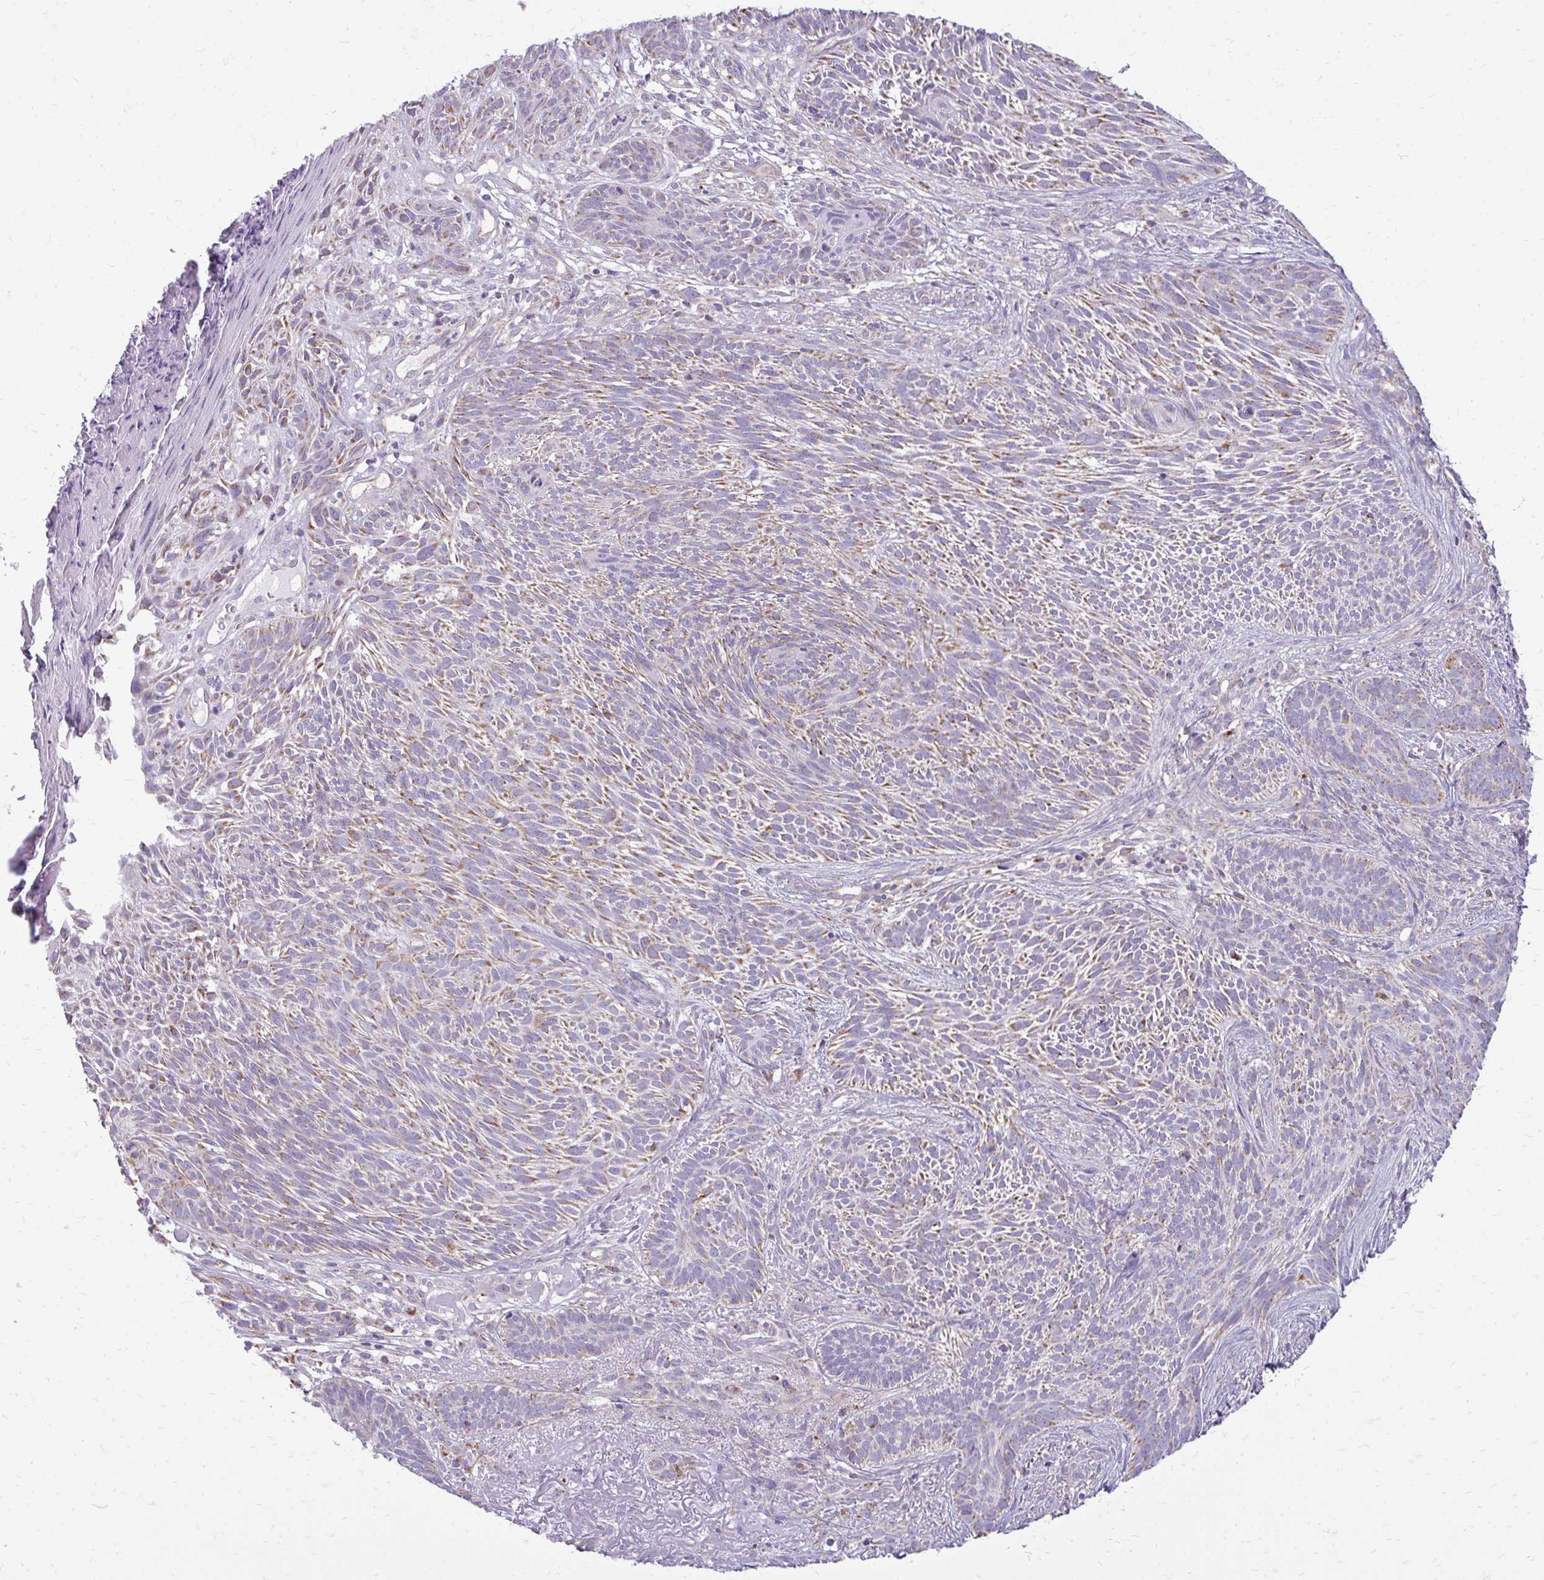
{"staining": {"intensity": "moderate", "quantity": ">75%", "location": "cytoplasmic/membranous"}, "tissue": "skin cancer", "cell_type": "Tumor cells", "image_type": "cancer", "snomed": [{"axis": "morphology", "description": "Basal cell carcinoma"}, {"axis": "topography", "description": "Skin"}], "caption": "Moderate cytoplasmic/membranous protein staining is identified in approximately >75% of tumor cells in skin cancer.", "gene": "IFIT1", "patient": {"sex": "female", "age": 78}}